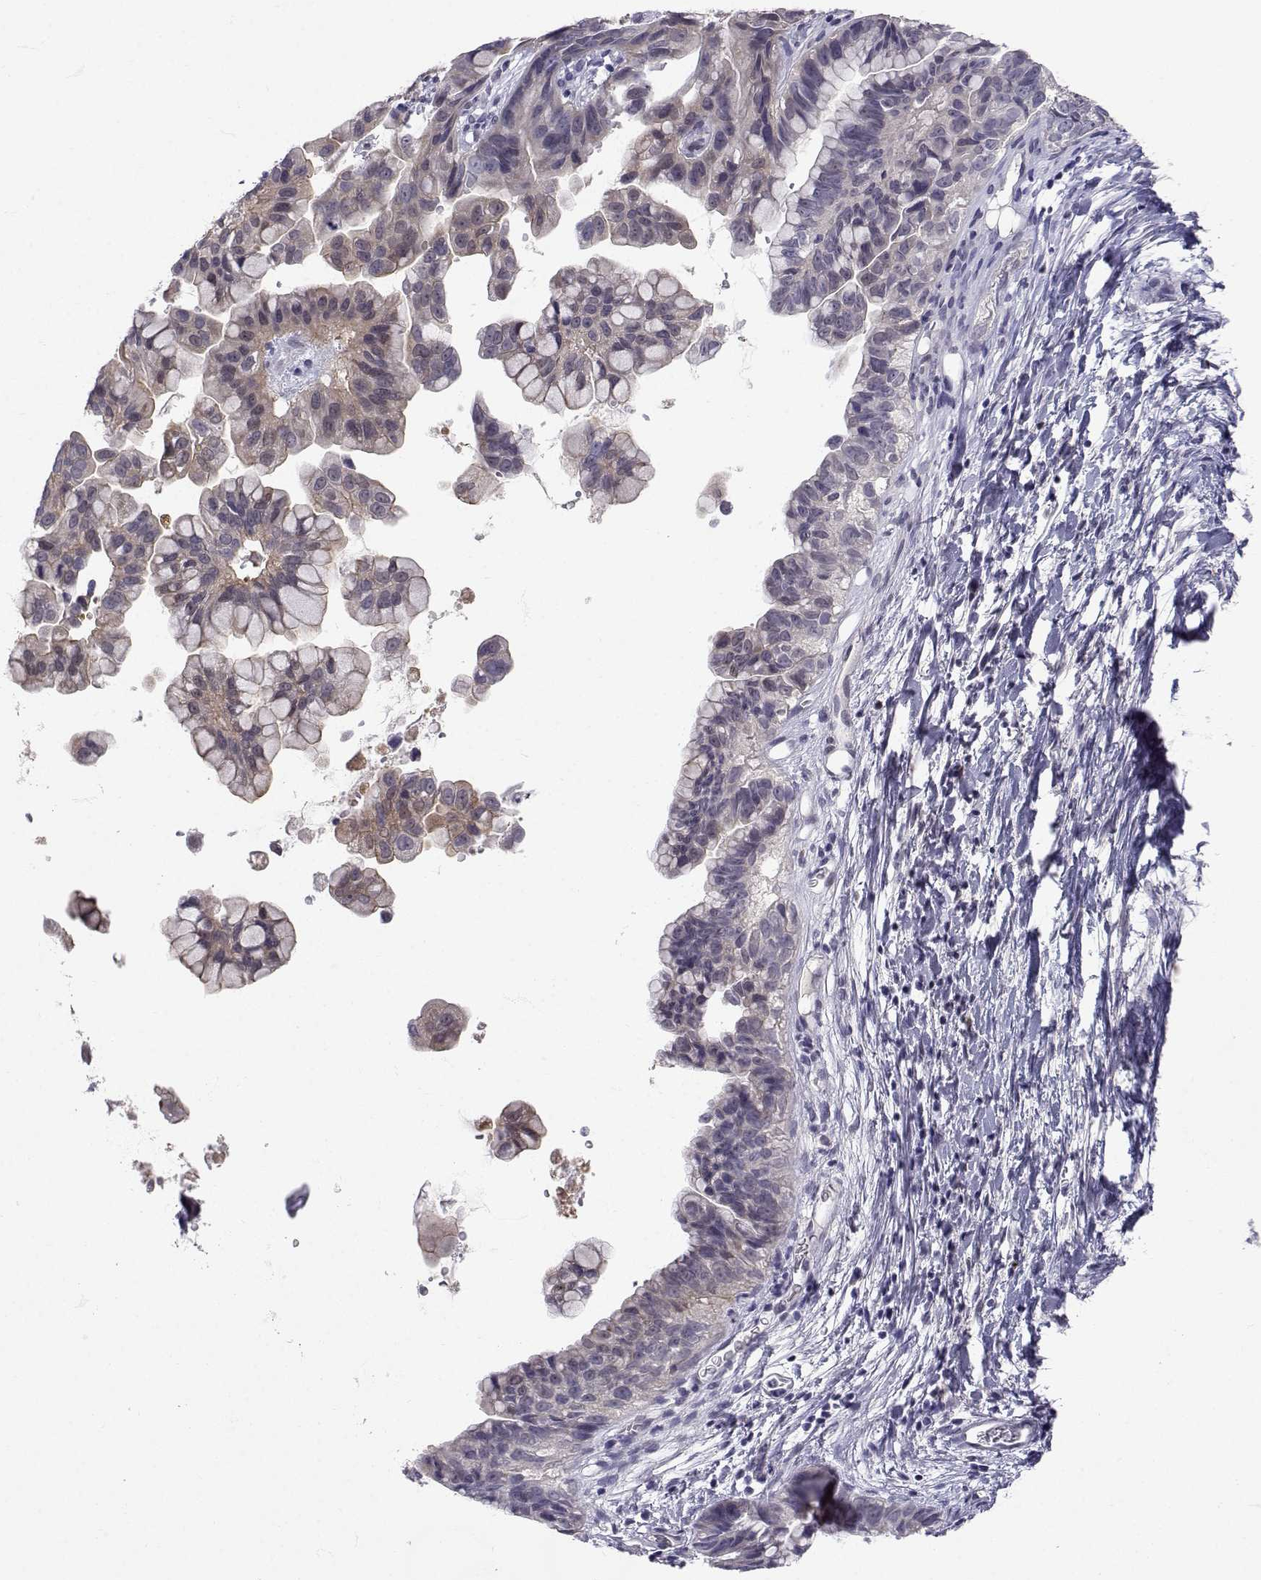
{"staining": {"intensity": "negative", "quantity": "none", "location": "none"}, "tissue": "ovarian cancer", "cell_type": "Tumor cells", "image_type": "cancer", "snomed": [{"axis": "morphology", "description": "Cystadenocarcinoma, mucinous, NOS"}, {"axis": "topography", "description": "Ovary"}], "caption": "High magnification brightfield microscopy of ovarian cancer stained with DAB (3,3'-diaminobenzidine) (brown) and counterstained with hematoxylin (blue): tumor cells show no significant expression.", "gene": "SLC6A3", "patient": {"sex": "female", "age": 76}}